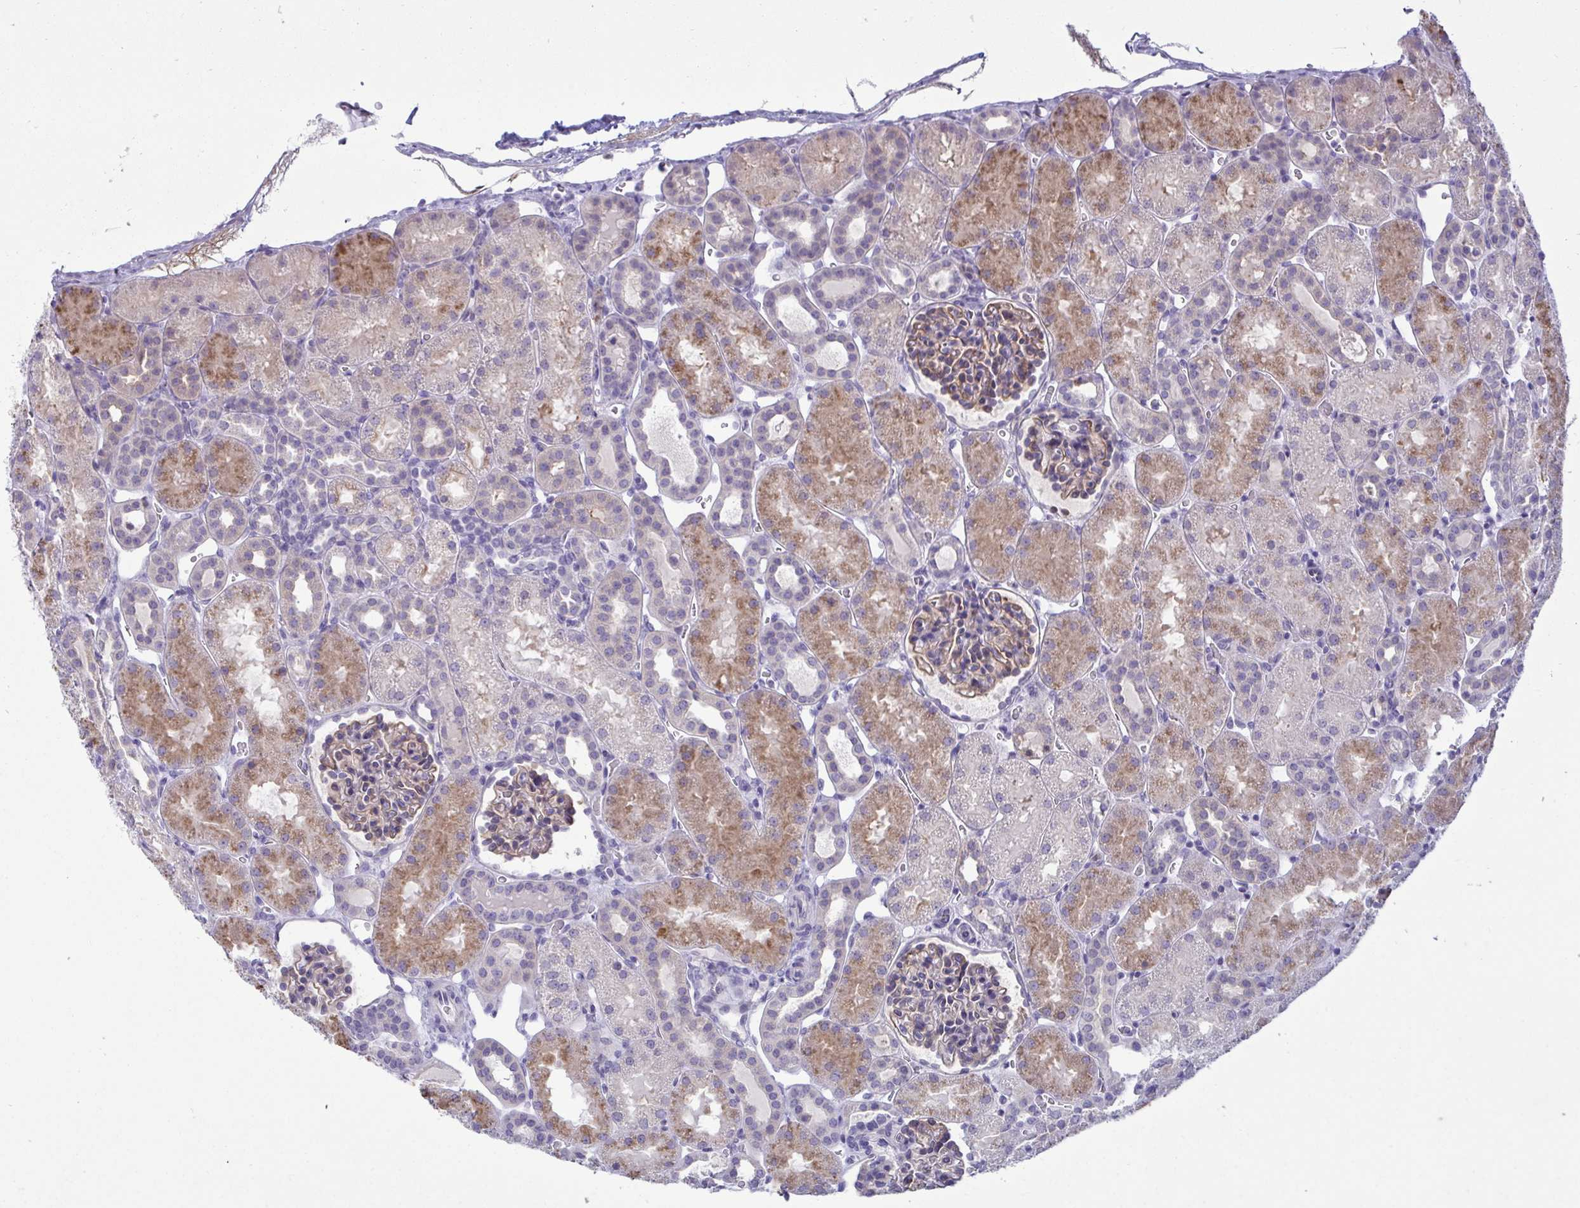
{"staining": {"intensity": "weak", "quantity": "25%-75%", "location": "cytoplasmic/membranous"}, "tissue": "kidney", "cell_type": "Cells in glomeruli", "image_type": "normal", "snomed": [{"axis": "morphology", "description": "Normal tissue, NOS"}, {"axis": "topography", "description": "Kidney"}], "caption": "This micrograph demonstrates IHC staining of unremarkable kidney, with low weak cytoplasmic/membranous expression in approximately 25%-75% of cells in glomeruli.", "gene": "RANBP2", "patient": {"sex": "male", "age": 2}}